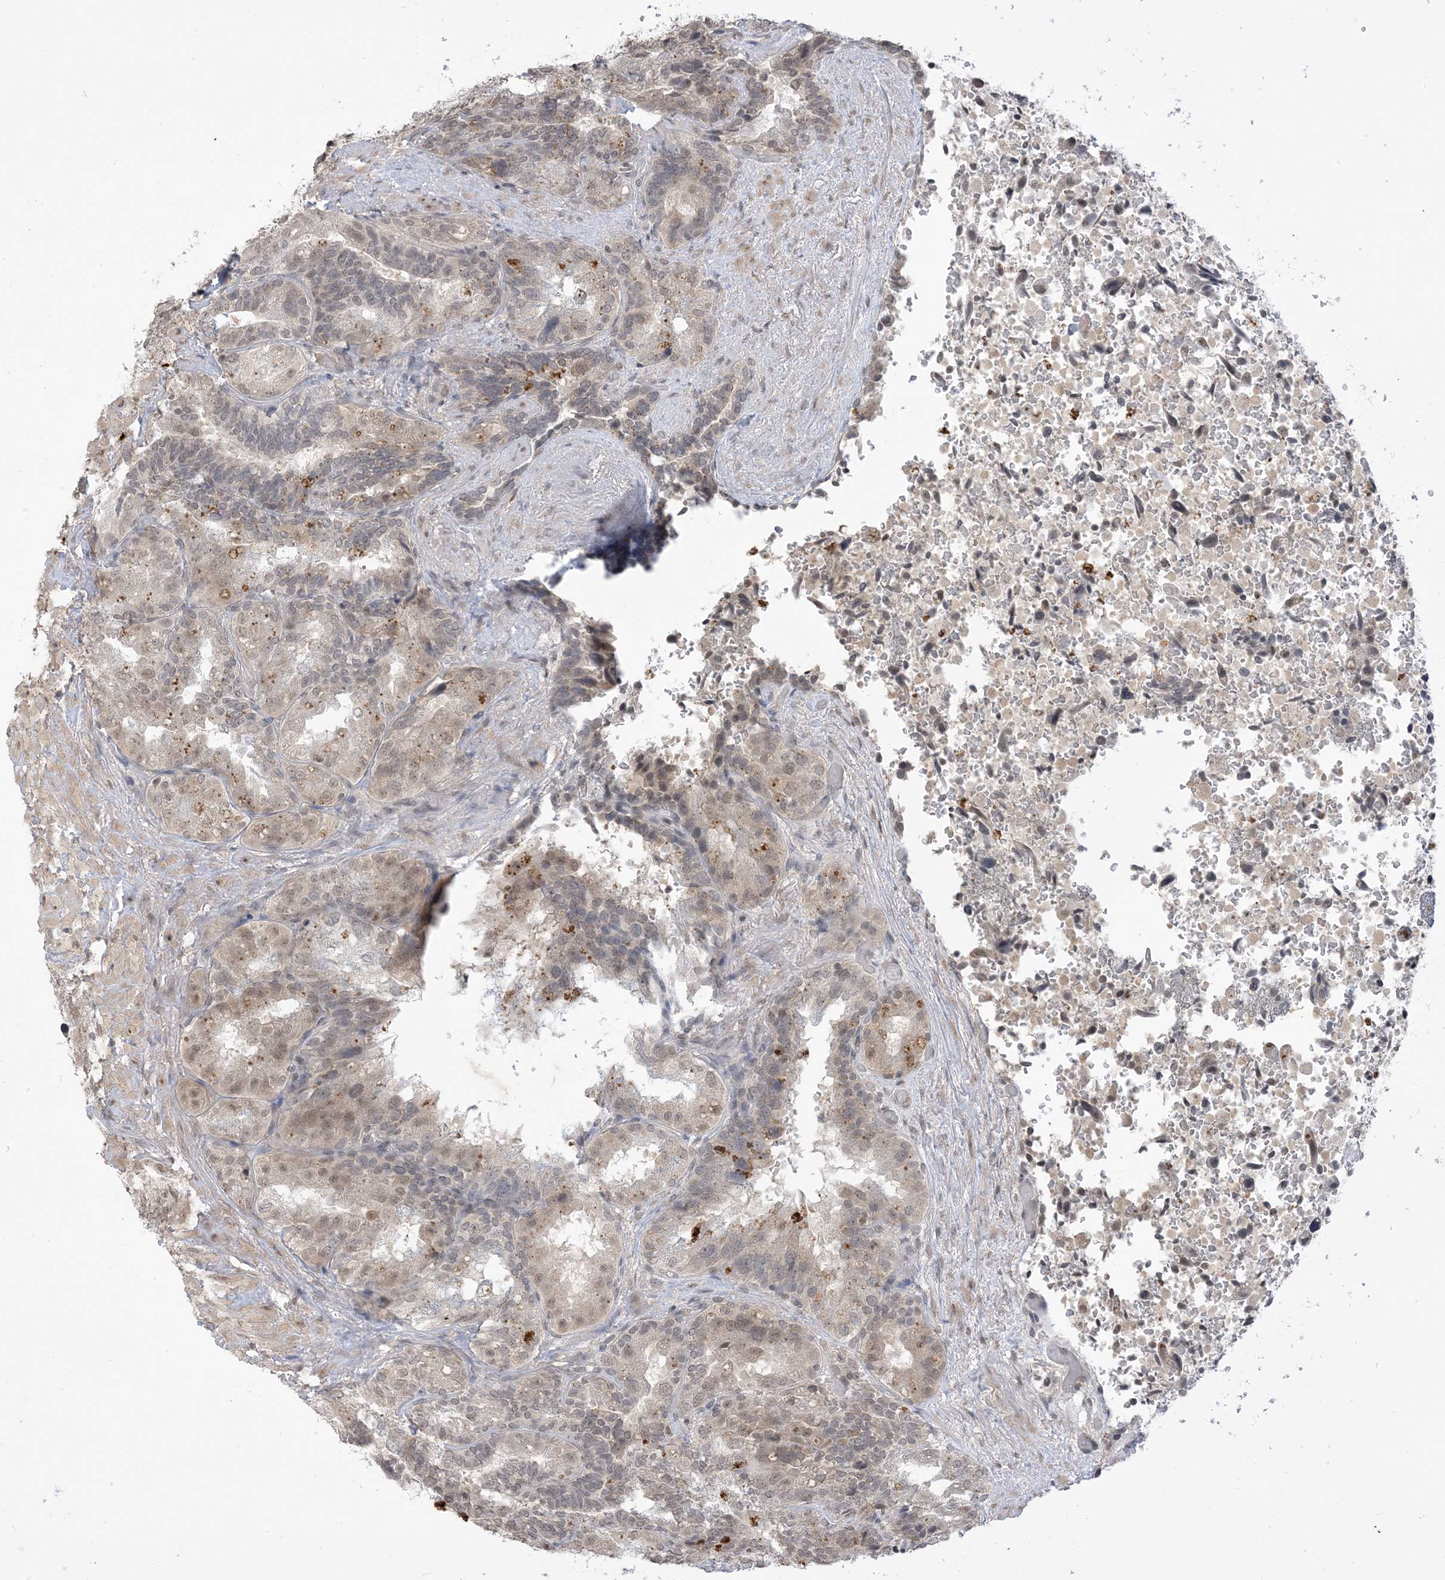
{"staining": {"intensity": "weak", "quantity": "25%-75%", "location": "nuclear"}, "tissue": "seminal vesicle", "cell_type": "Glandular cells", "image_type": "normal", "snomed": [{"axis": "morphology", "description": "Normal tissue, NOS"}, {"axis": "topography", "description": "Seminal veicle"}, {"axis": "topography", "description": "Peripheral nerve tissue"}], "caption": "Protein staining by immunohistochemistry (IHC) shows weak nuclear expression in approximately 25%-75% of glandular cells in unremarkable seminal vesicle. The staining was performed using DAB (3,3'-diaminobenzidine) to visualize the protein expression in brown, while the nuclei were stained in blue with hematoxylin (Magnification: 20x).", "gene": "RANBP9", "patient": {"sex": "male", "age": 63}}